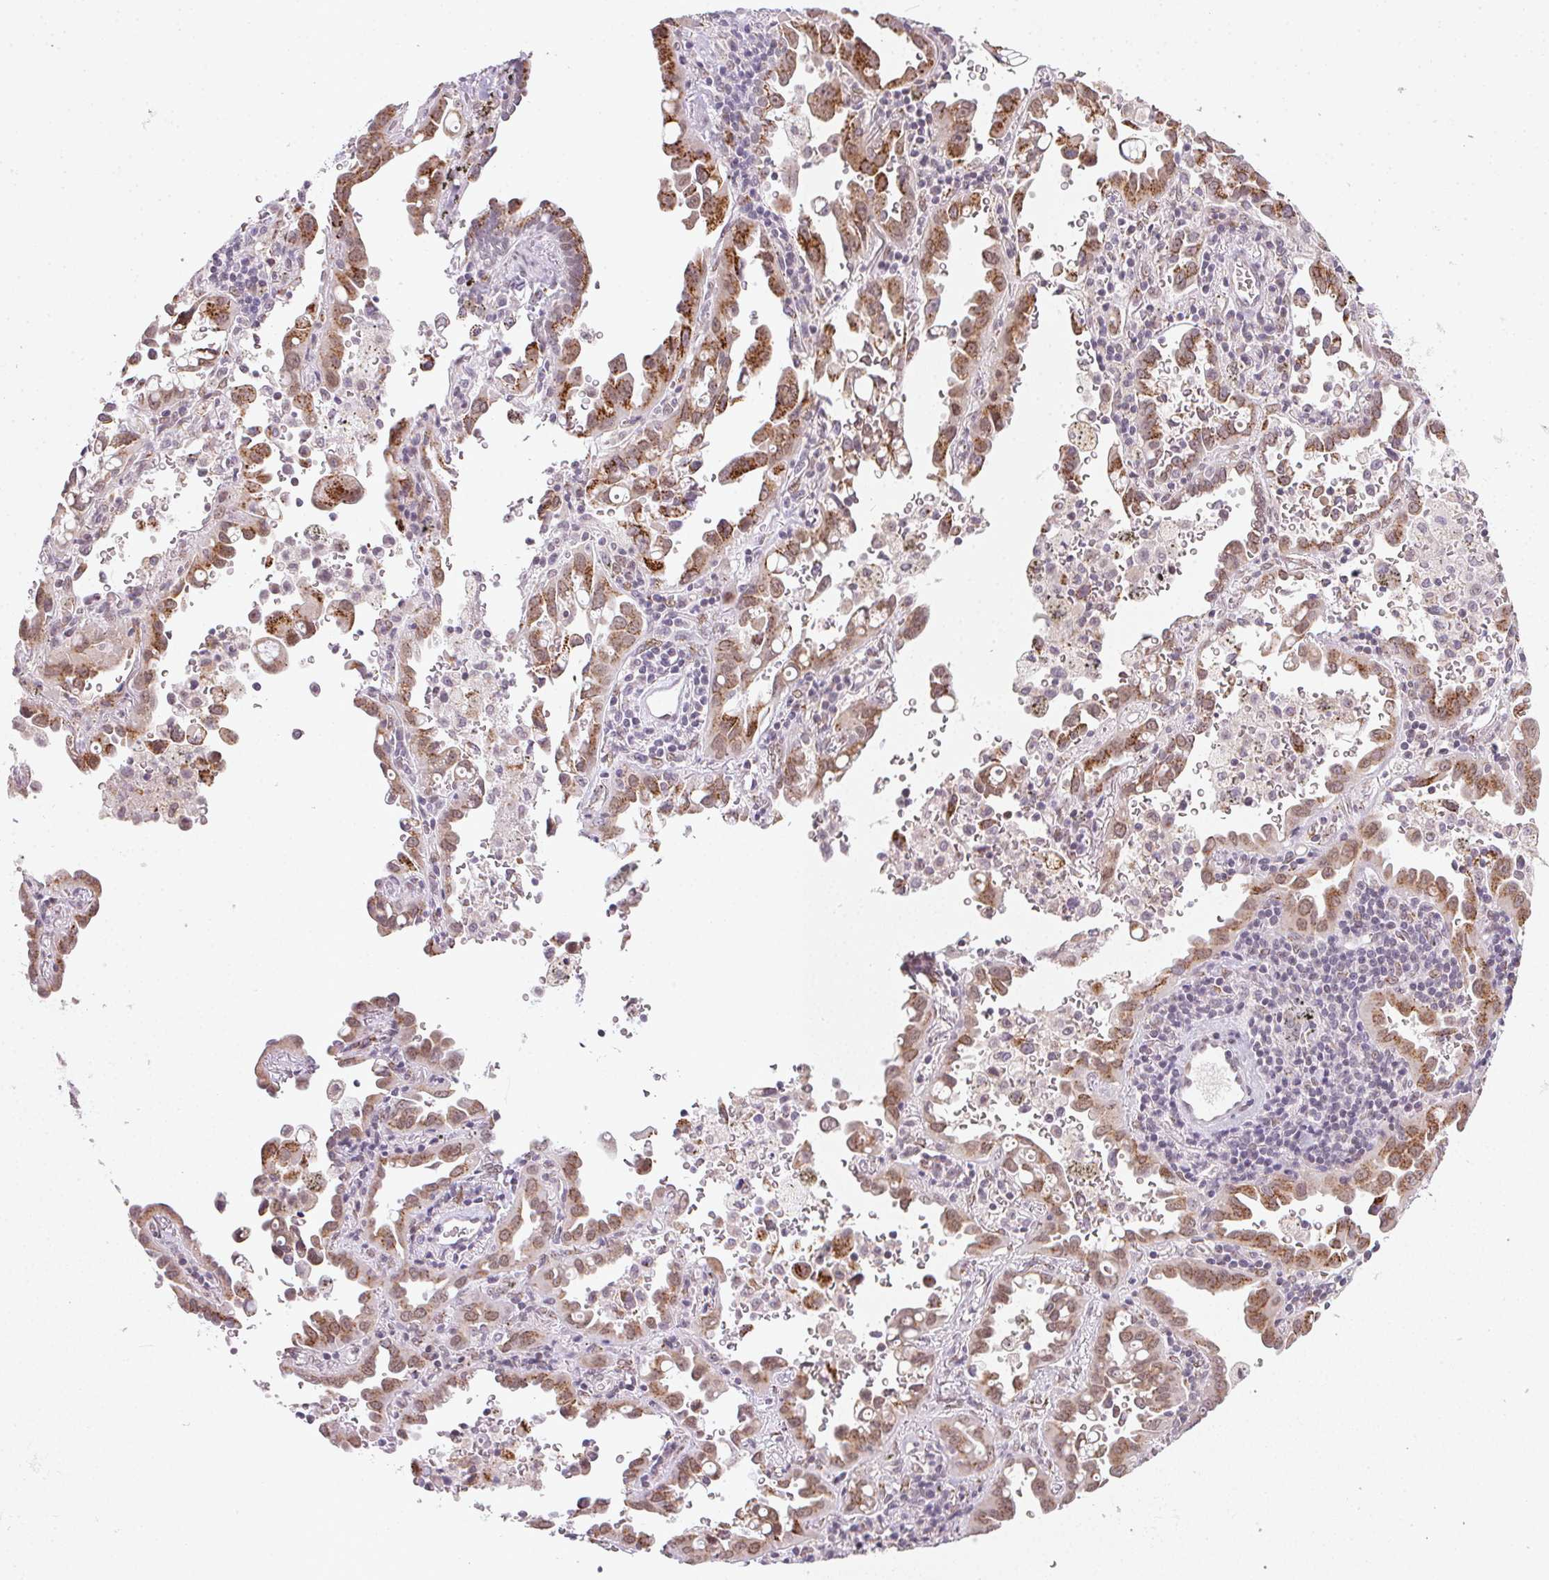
{"staining": {"intensity": "strong", "quantity": ">75%", "location": "cytoplasmic/membranous"}, "tissue": "lung cancer", "cell_type": "Tumor cells", "image_type": "cancer", "snomed": [{"axis": "morphology", "description": "Adenocarcinoma, NOS"}, {"axis": "topography", "description": "Lung"}], "caption": "There is high levels of strong cytoplasmic/membranous positivity in tumor cells of adenocarcinoma (lung), as demonstrated by immunohistochemical staining (brown color).", "gene": "RAB22A", "patient": {"sex": "male", "age": 68}}